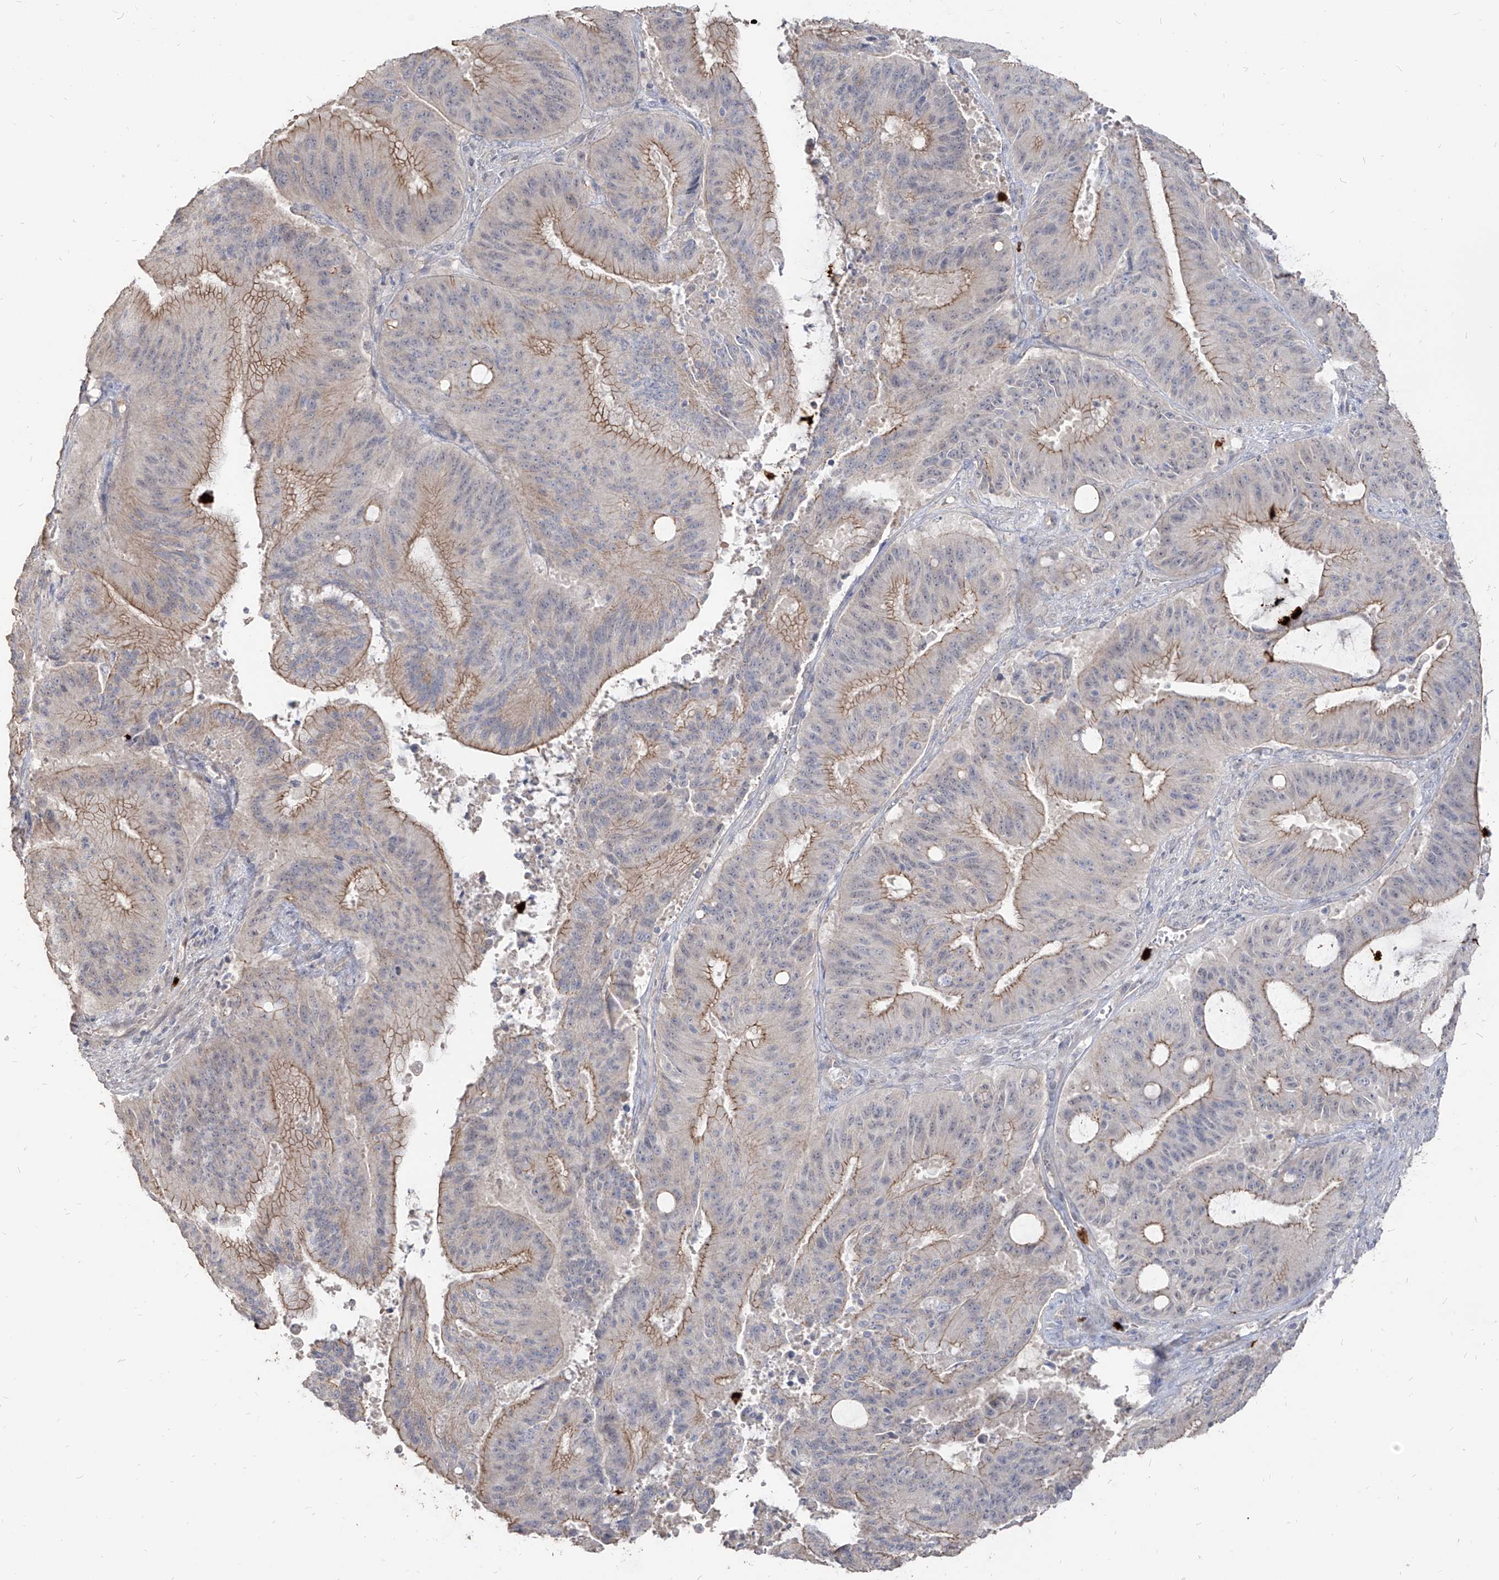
{"staining": {"intensity": "moderate", "quantity": "25%-75%", "location": "cytoplasmic/membranous"}, "tissue": "liver cancer", "cell_type": "Tumor cells", "image_type": "cancer", "snomed": [{"axis": "morphology", "description": "Normal tissue, NOS"}, {"axis": "morphology", "description": "Cholangiocarcinoma"}, {"axis": "topography", "description": "Liver"}, {"axis": "topography", "description": "Peripheral nerve tissue"}], "caption": "A histopathology image of cholangiocarcinoma (liver) stained for a protein shows moderate cytoplasmic/membranous brown staining in tumor cells.", "gene": "ZNF227", "patient": {"sex": "female", "age": 73}}